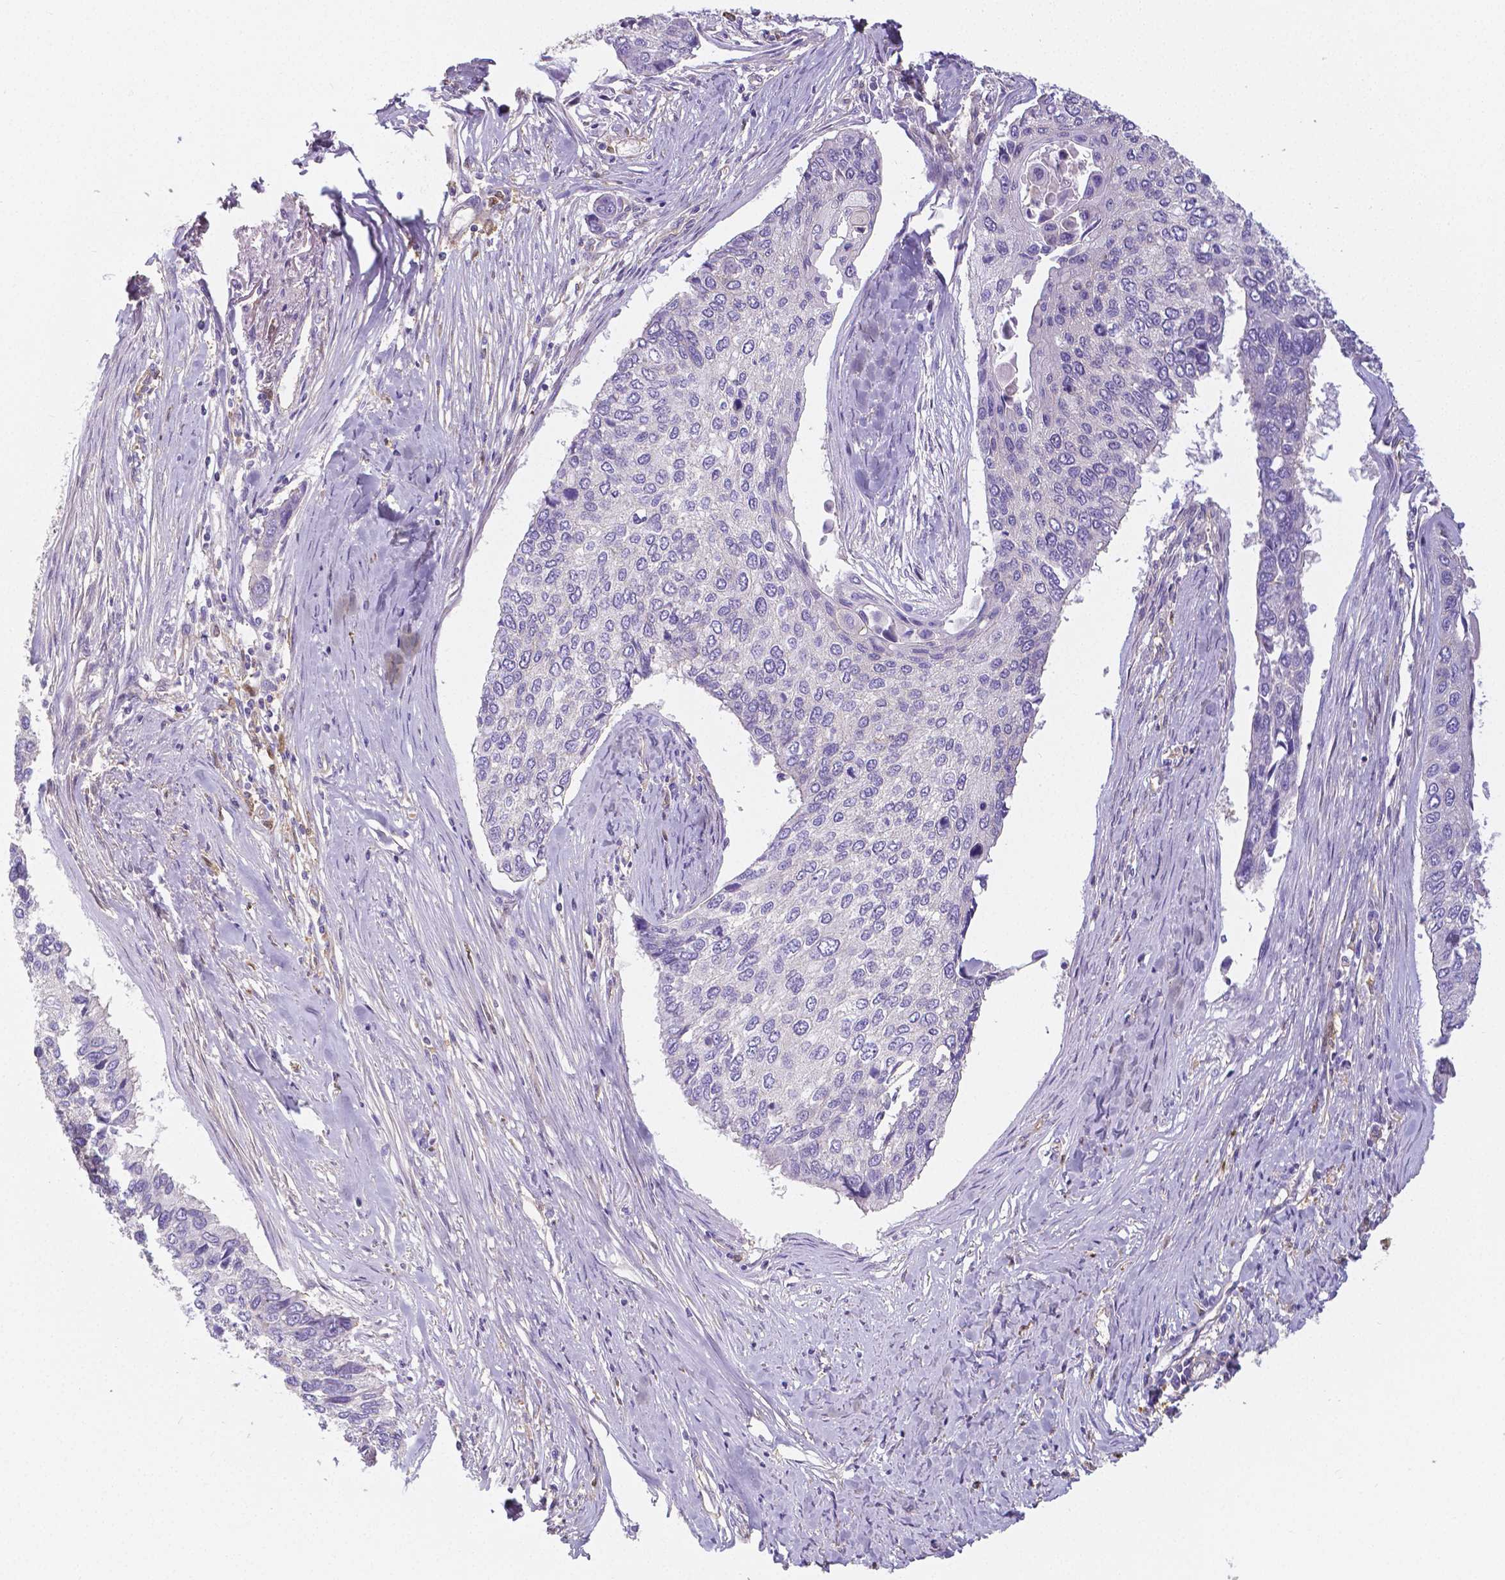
{"staining": {"intensity": "negative", "quantity": "none", "location": "none"}, "tissue": "lung cancer", "cell_type": "Tumor cells", "image_type": "cancer", "snomed": [{"axis": "morphology", "description": "Squamous cell carcinoma, NOS"}, {"axis": "morphology", "description": "Squamous cell carcinoma, metastatic, NOS"}, {"axis": "topography", "description": "Lung"}], "caption": "Micrograph shows no significant protein staining in tumor cells of lung squamous cell carcinoma.", "gene": "CRMP1", "patient": {"sex": "male", "age": 63}}